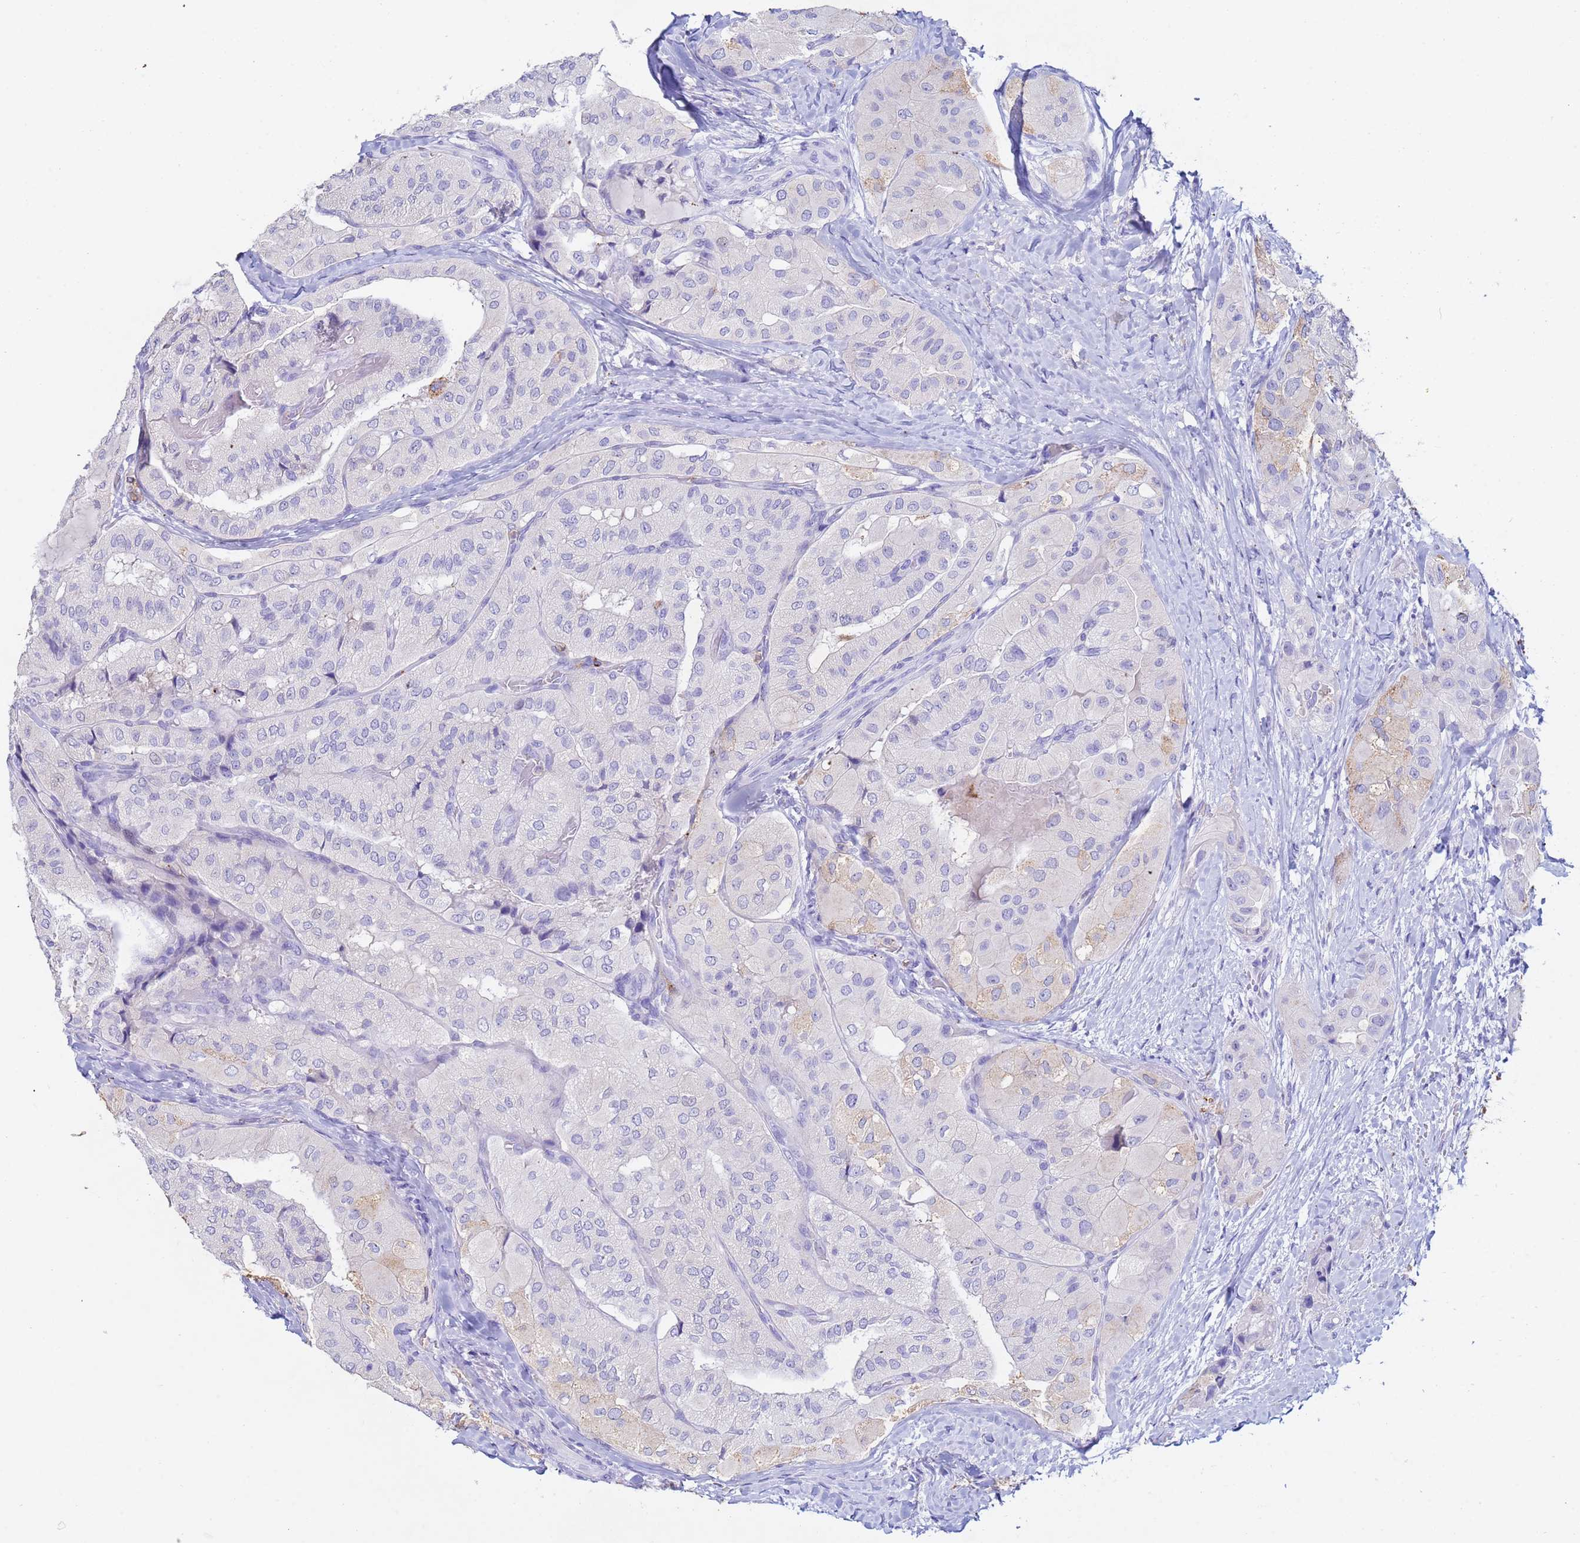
{"staining": {"intensity": "negative", "quantity": "none", "location": "none"}, "tissue": "thyroid cancer", "cell_type": "Tumor cells", "image_type": "cancer", "snomed": [{"axis": "morphology", "description": "Normal tissue, NOS"}, {"axis": "morphology", "description": "Papillary adenocarcinoma, NOS"}, {"axis": "topography", "description": "Thyroid gland"}], "caption": "A high-resolution histopathology image shows immunohistochemistry (IHC) staining of papillary adenocarcinoma (thyroid), which reveals no significant positivity in tumor cells. The staining is performed using DAB brown chromogen with nuclei counter-stained in using hematoxylin.", "gene": "CSTB", "patient": {"sex": "female", "age": 59}}